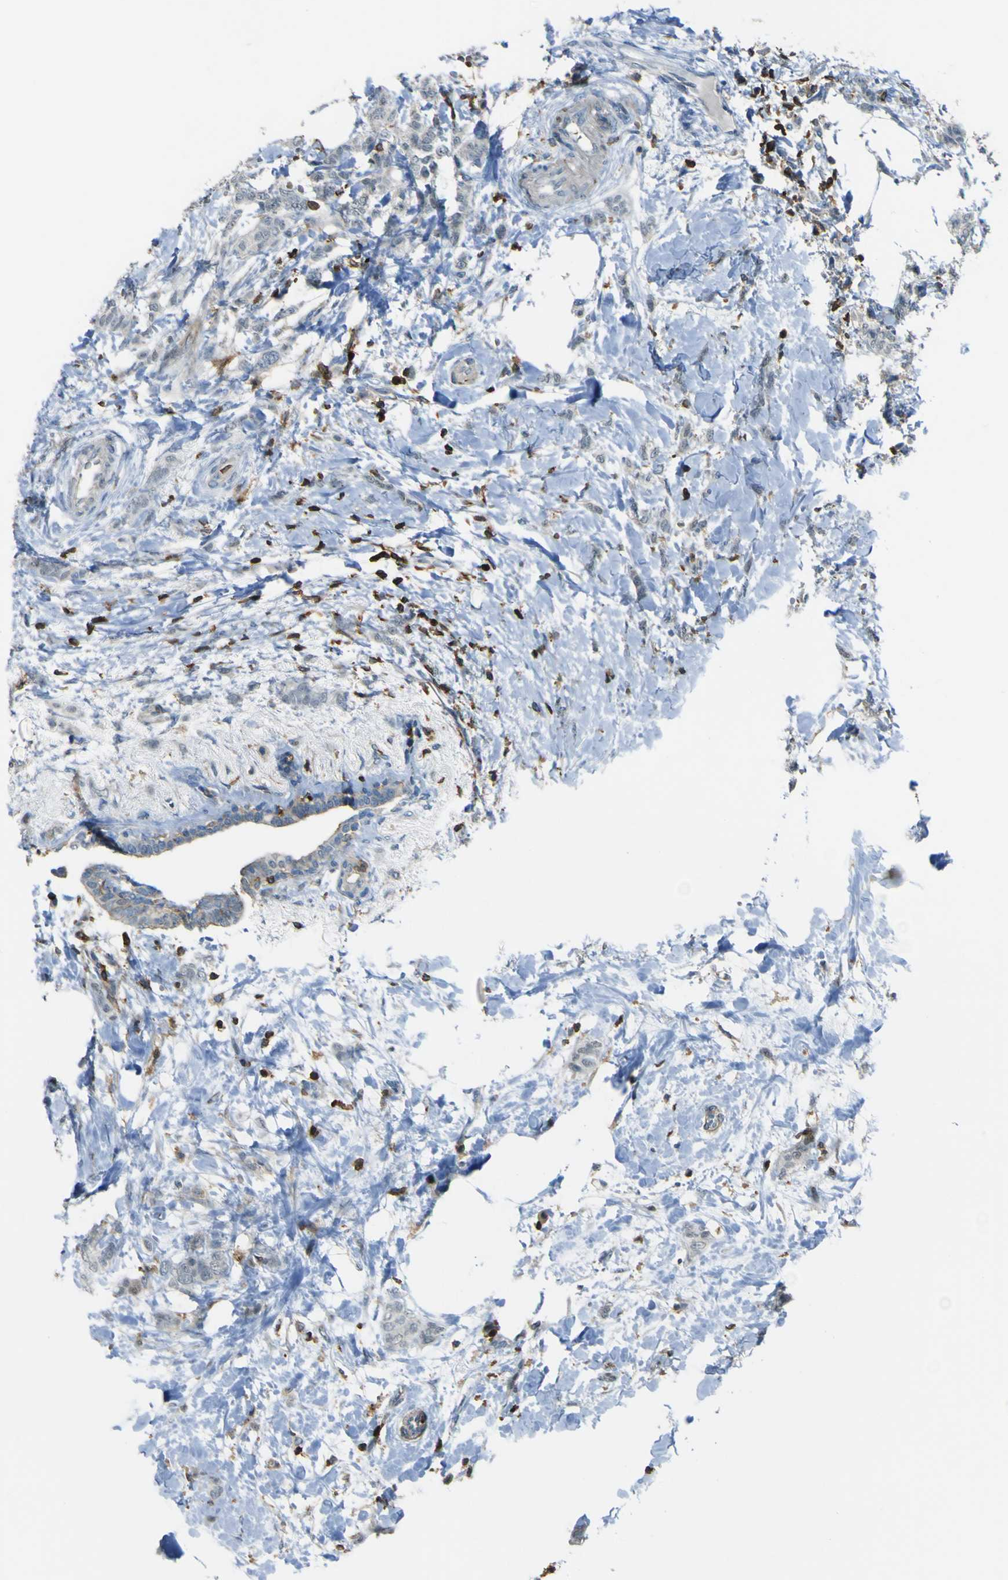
{"staining": {"intensity": "negative", "quantity": "none", "location": "none"}, "tissue": "breast cancer", "cell_type": "Tumor cells", "image_type": "cancer", "snomed": [{"axis": "morphology", "description": "Lobular carcinoma, in situ"}, {"axis": "morphology", "description": "Lobular carcinoma"}, {"axis": "topography", "description": "Breast"}], "caption": "This is an IHC micrograph of breast cancer. There is no positivity in tumor cells.", "gene": "PCDHB5", "patient": {"sex": "female", "age": 41}}